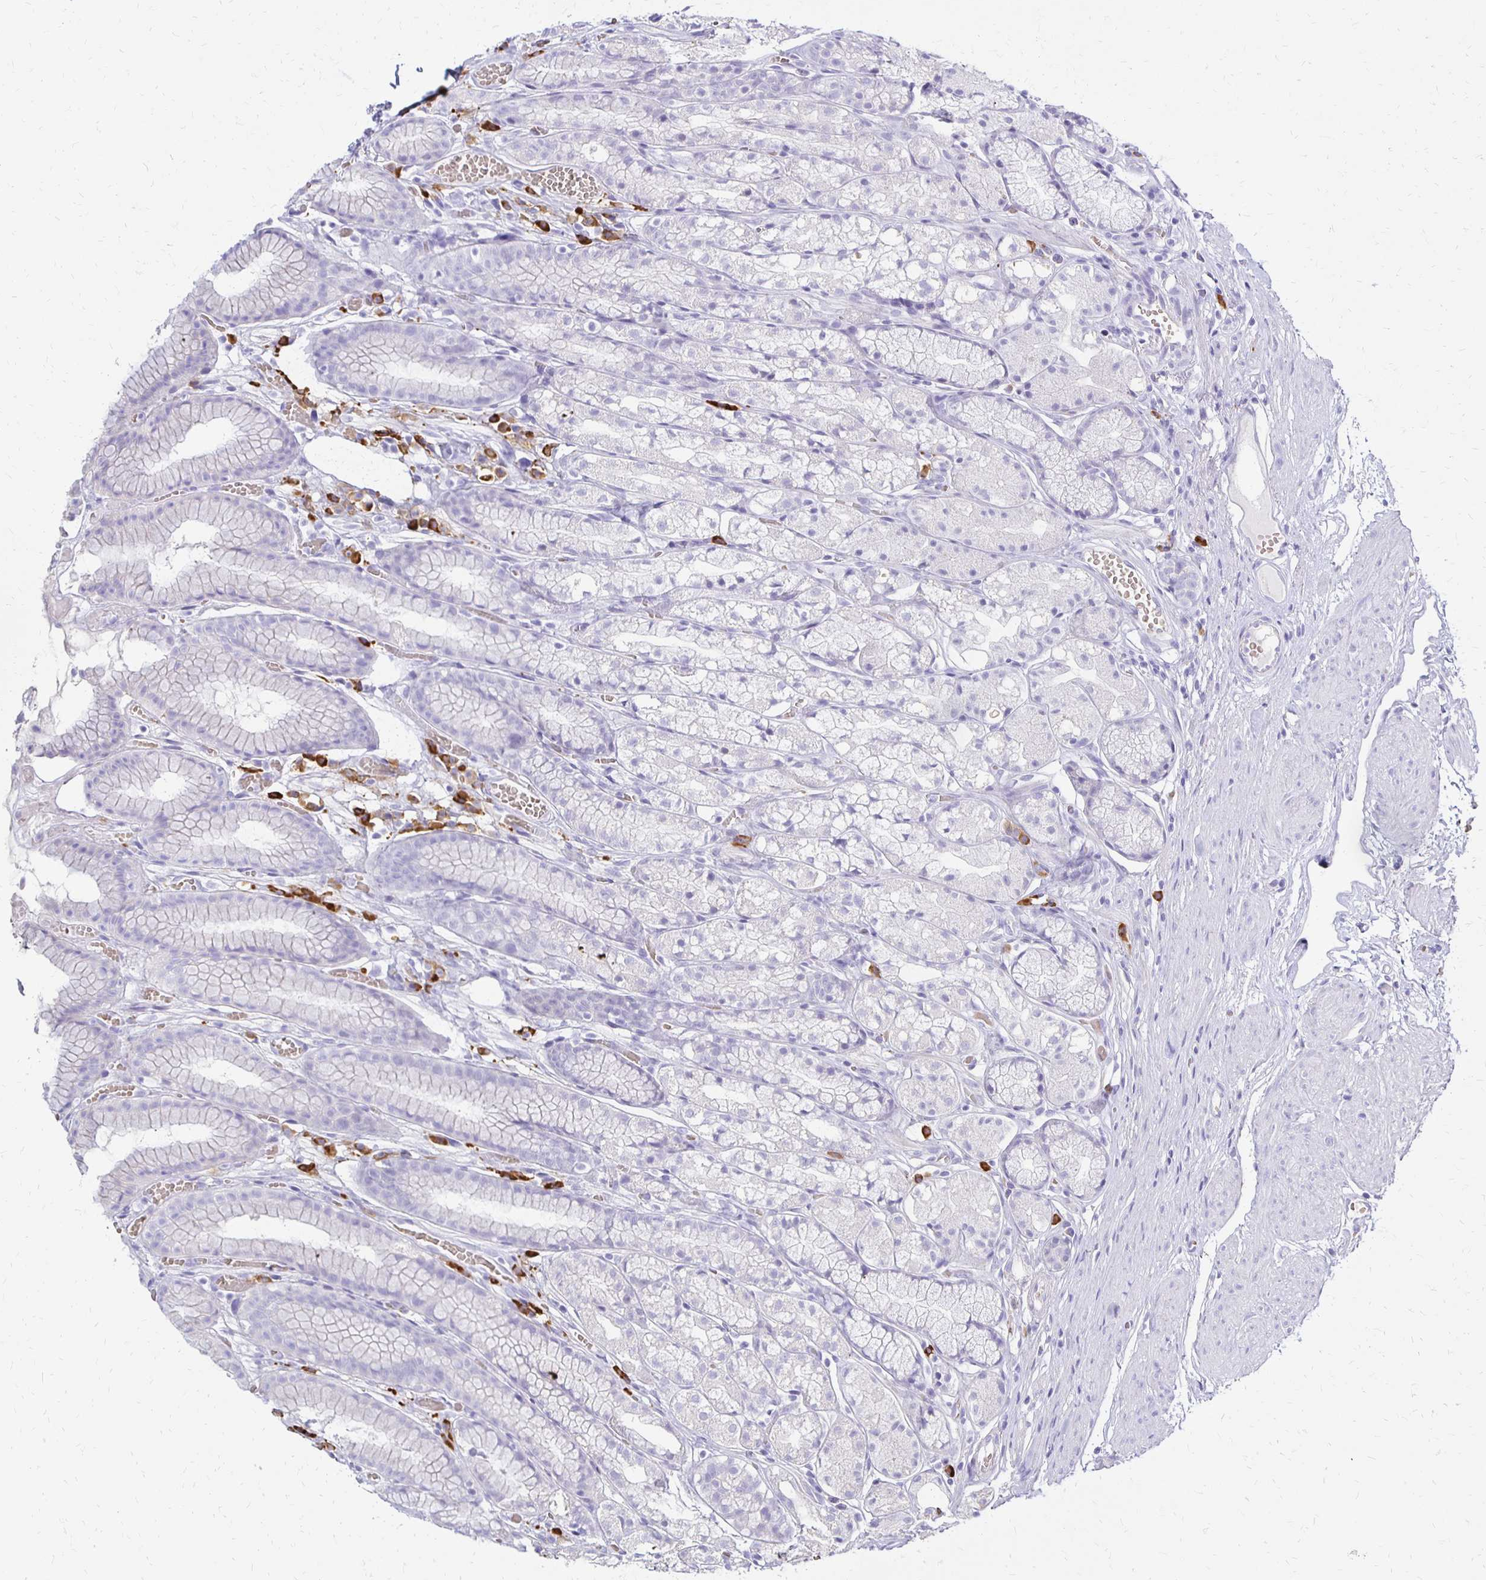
{"staining": {"intensity": "negative", "quantity": "none", "location": "none"}, "tissue": "stomach", "cell_type": "Glandular cells", "image_type": "normal", "snomed": [{"axis": "morphology", "description": "Normal tissue, NOS"}, {"axis": "topography", "description": "Smooth muscle"}, {"axis": "topography", "description": "Stomach"}], "caption": "The histopathology image shows no significant expression in glandular cells of stomach. (DAB immunohistochemistry with hematoxylin counter stain).", "gene": "FNTB", "patient": {"sex": "male", "age": 70}}